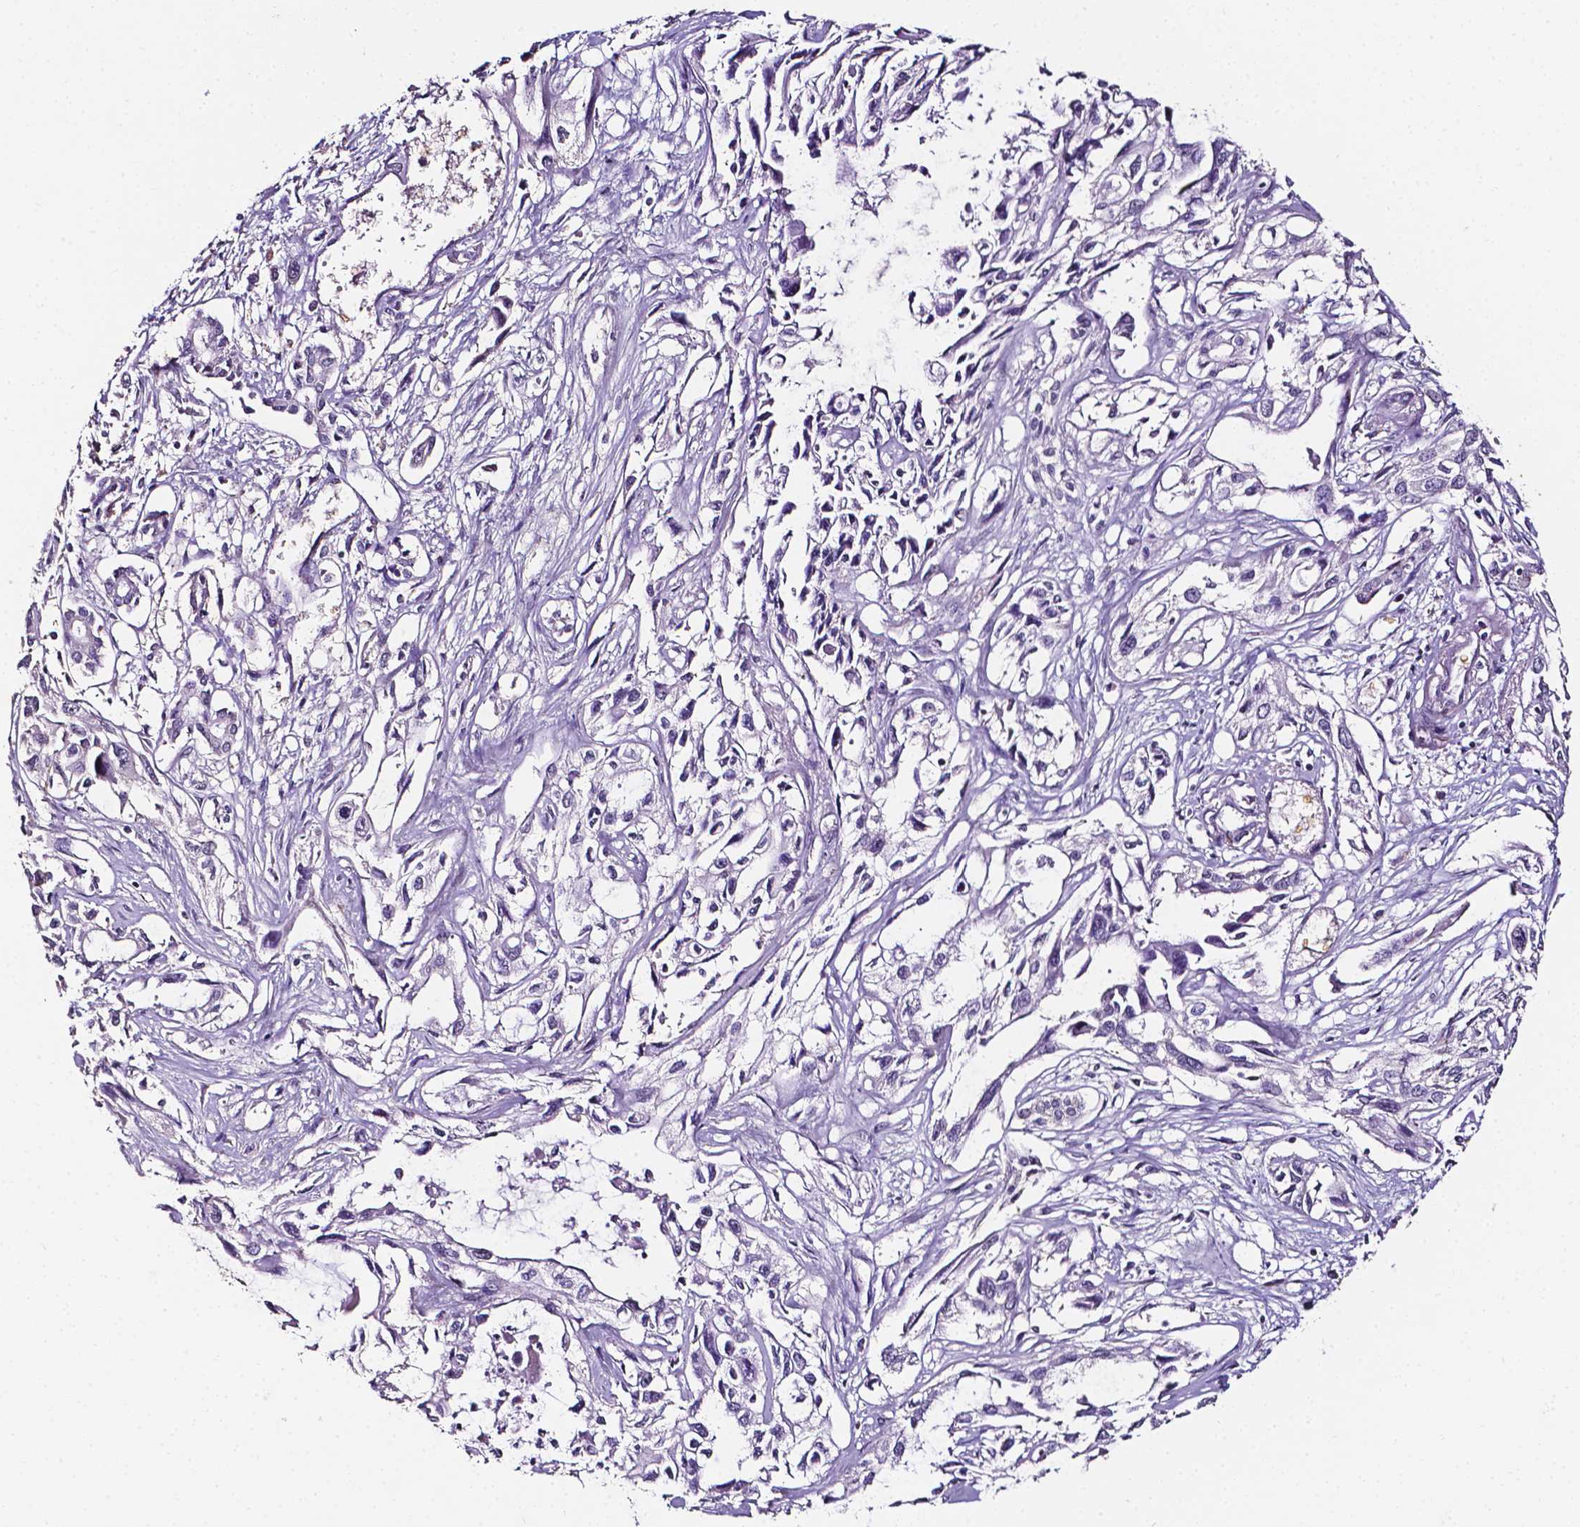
{"staining": {"intensity": "negative", "quantity": "none", "location": "none"}, "tissue": "pancreatic cancer", "cell_type": "Tumor cells", "image_type": "cancer", "snomed": [{"axis": "morphology", "description": "Adenocarcinoma, NOS"}, {"axis": "topography", "description": "Pancreas"}], "caption": "IHC of human adenocarcinoma (pancreatic) displays no staining in tumor cells.", "gene": "PSAT1", "patient": {"sex": "female", "age": 55}}